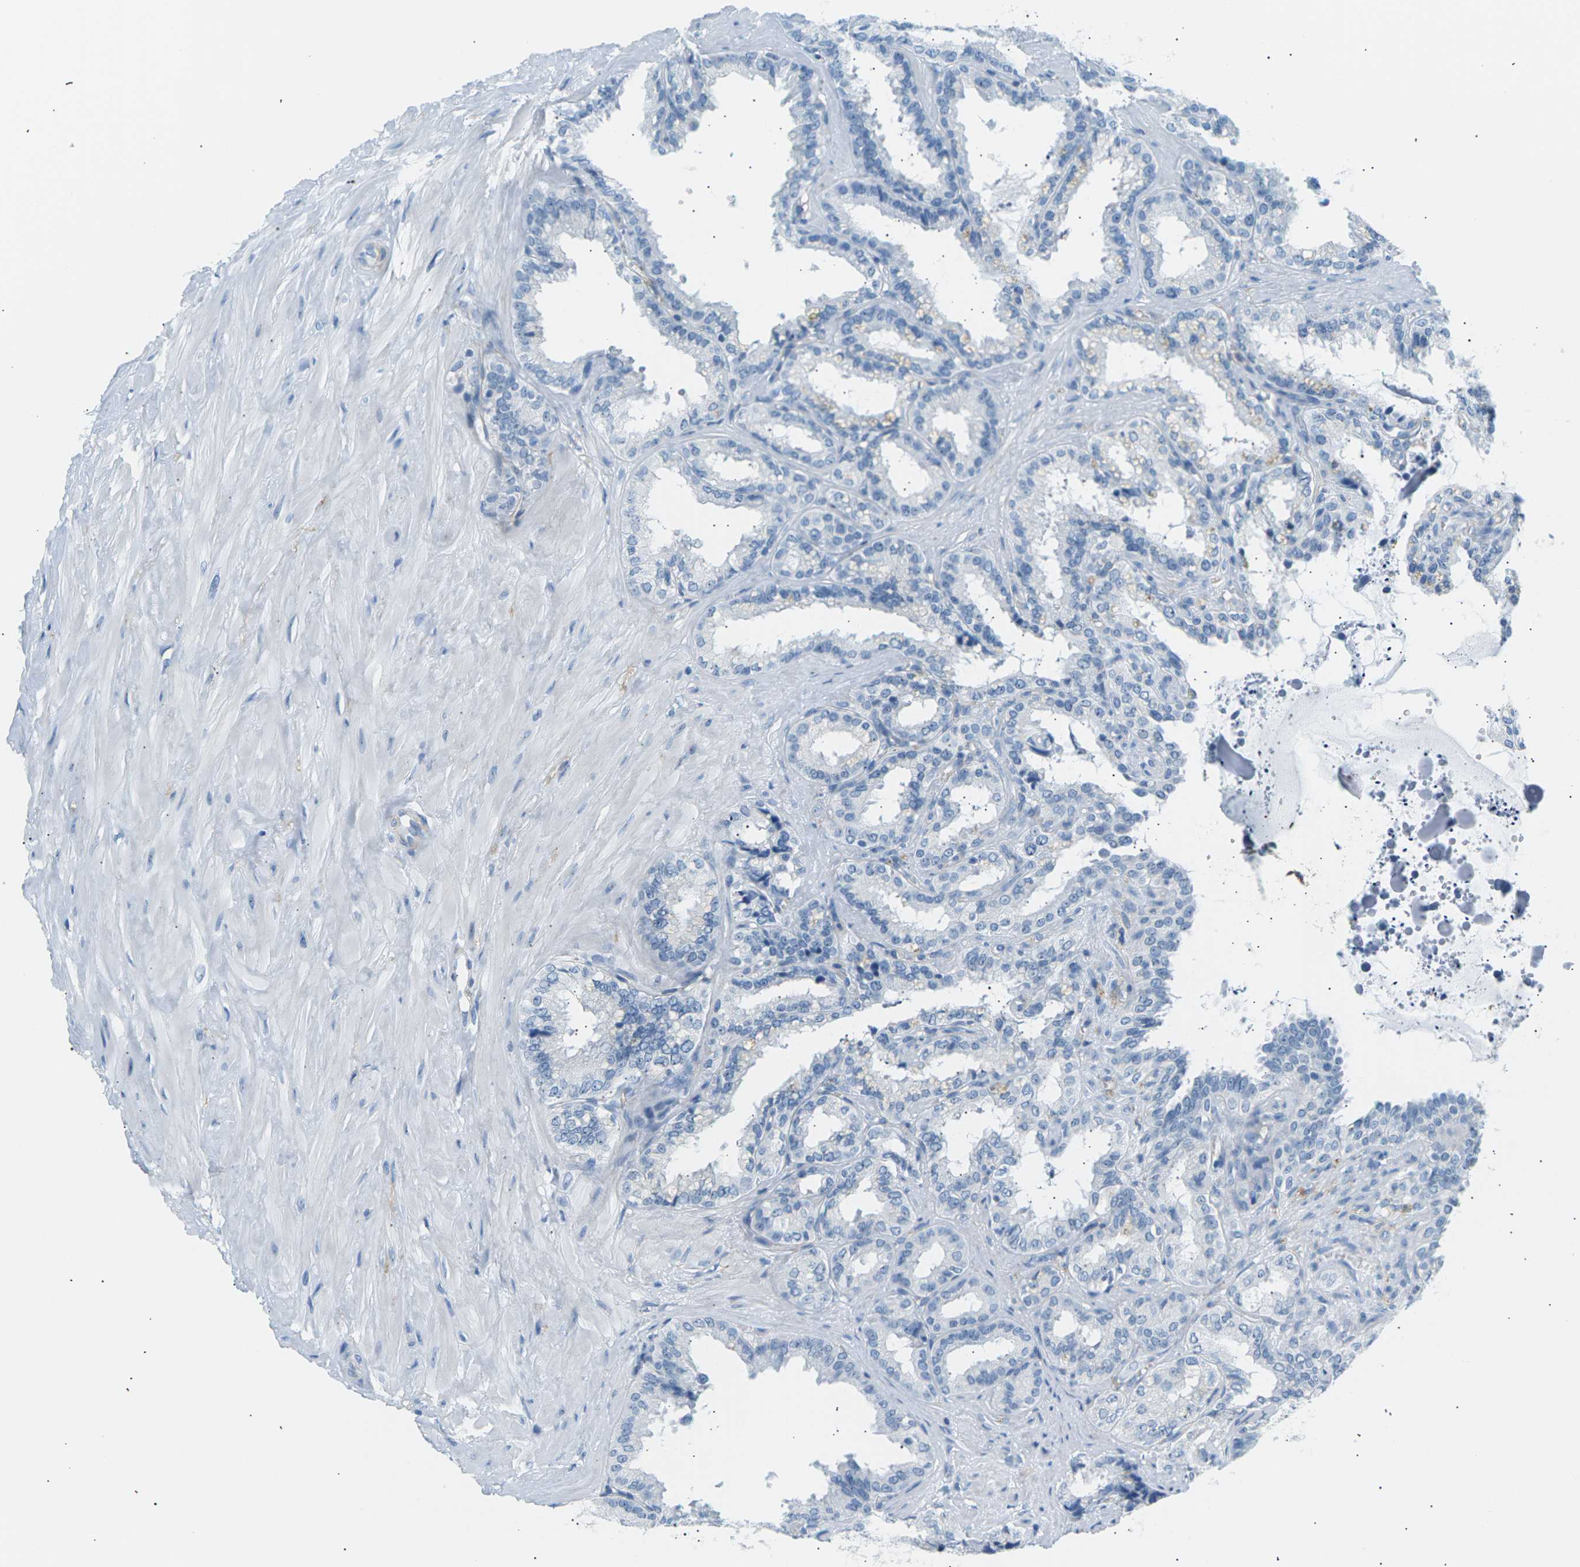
{"staining": {"intensity": "negative", "quantity": "none", "location": "none"}, "tissue": "seminal vesicle", "cell_type": "Glandular cells", "image_type": "normal", "snomed": [{"axis": "morphology", "description": "Normal tissue, NOS"}, {"axis": "topography", "description": "Seminal veicle"}], "caption": "This photomicrograph is of benign seminal vesicle stained with immunohistochemistry to label a protein in brown with the nuclei are counter-stained blue. There is no positivity in glandular cells.", "gene": "SEPTIN5", "patient": {"sex": "male", "age": 64}}